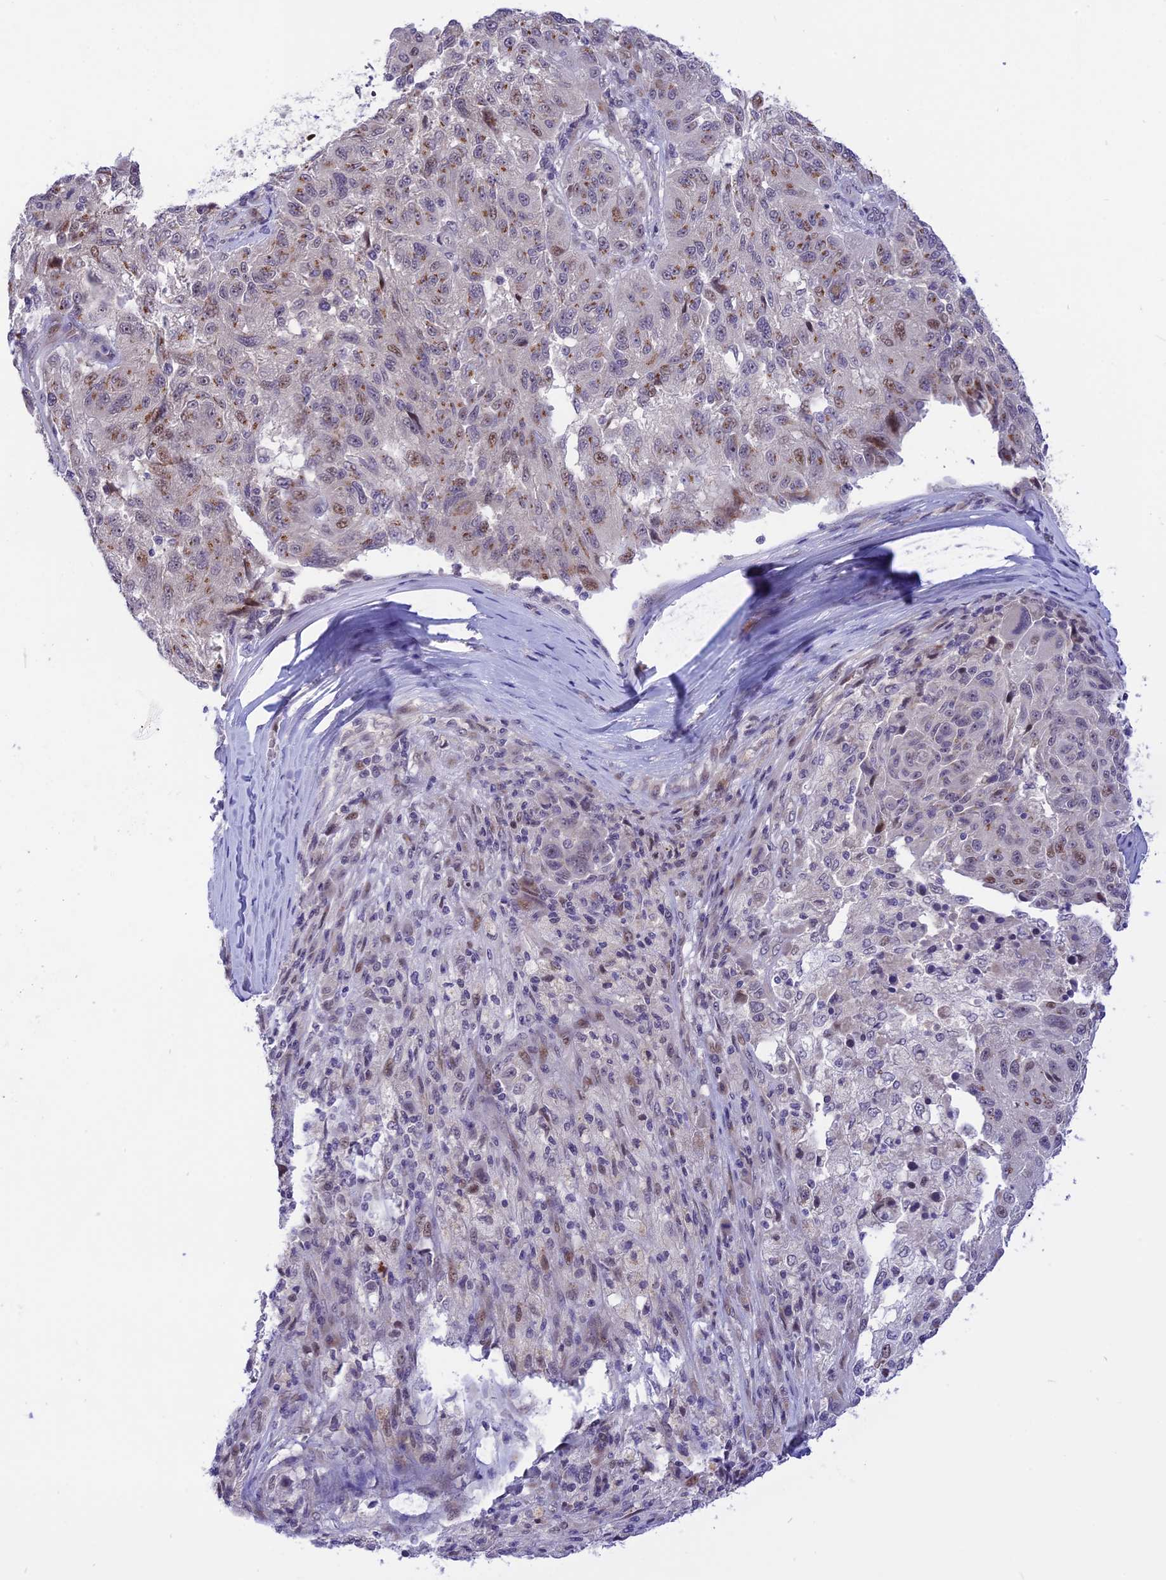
{"staining": {"intensity": "weak", "quantity": "25%-75%", "location": "cytoplasmic/membranous,nuclear"}, "tissue": "melanoma", "cell_type": "Tumor cells", "image_type": "cancer", "snomed": [{"axis": "morphology", "description": "Malignant melanoma, NOS"}, {"axis": "topography", "description": "Skin"}], "caption": "Malignant melanoma stained with DAB IHC shows low levels of weak cytoplasmic/membranous and nuclear expression in about 25%-75% of tumor cells. (Brightfield microscopy of DAB IHC at high magnification).", "gene": "ZNF837", "patient": {"sex": "male", "age": 53}}